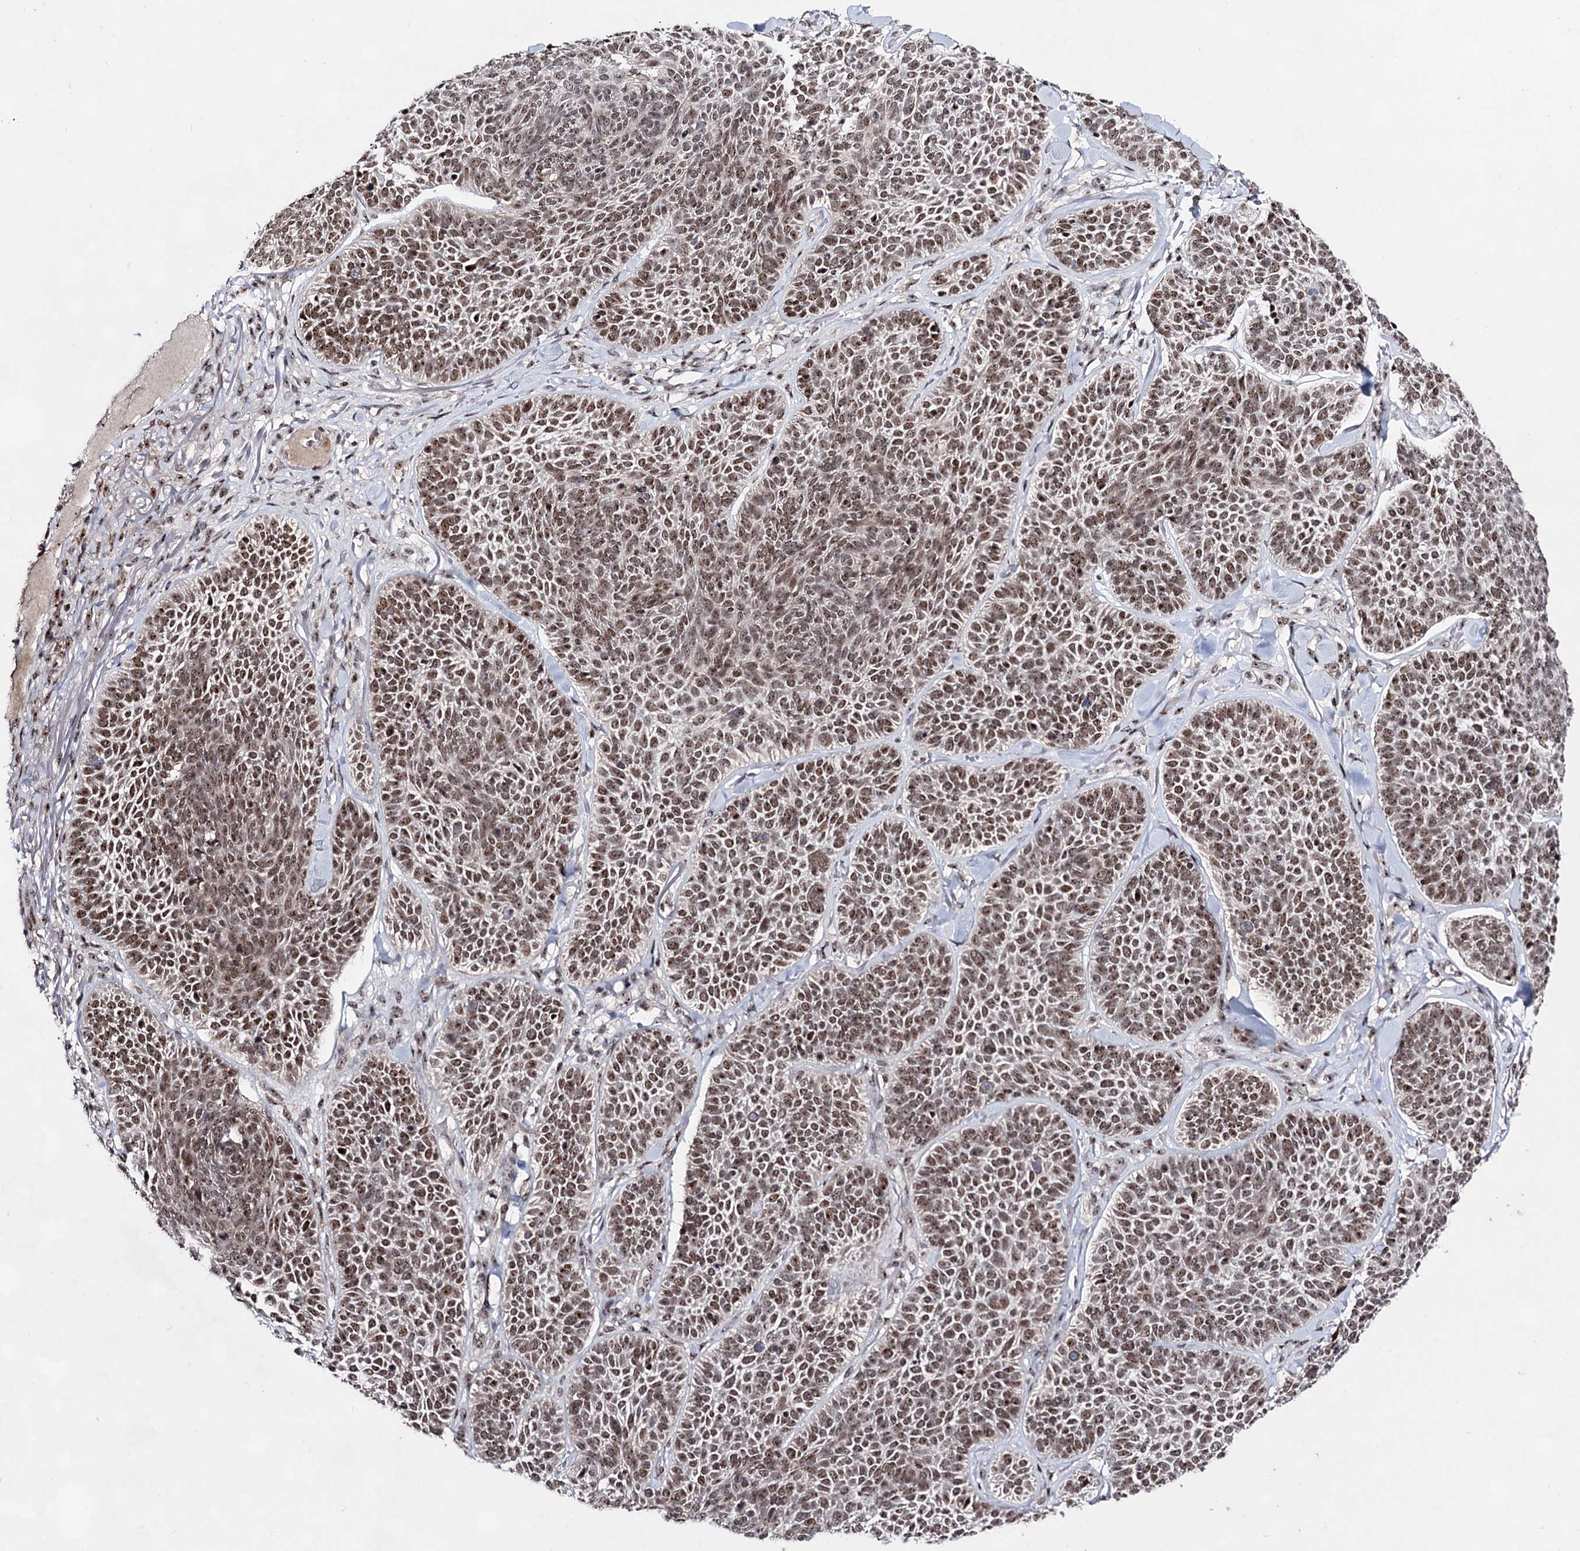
{"staining": {"intensity": "moderate", "quantity": ">75%", "location": "nuclear"}, "tissue": "skin cancer", "cell_type": "Tumor cells", "image_type": "cancer", "snomed": [{"axis": "morphology", "description": "Basal cell carcinoma"}, {"axis": "topography", "description": "Skin"}], "caption": "Moderate nuclear staining is present in approximately >75% of tumor cells in skin cancer (basal cell carcinoma). The protein of interest is stained brown, and the nuclei are stained in blue (DAB IHC with brightfield microscopy, high magnification).", "gene": "EXOSC10", "patient": {"sex": "male", "age": 85}}